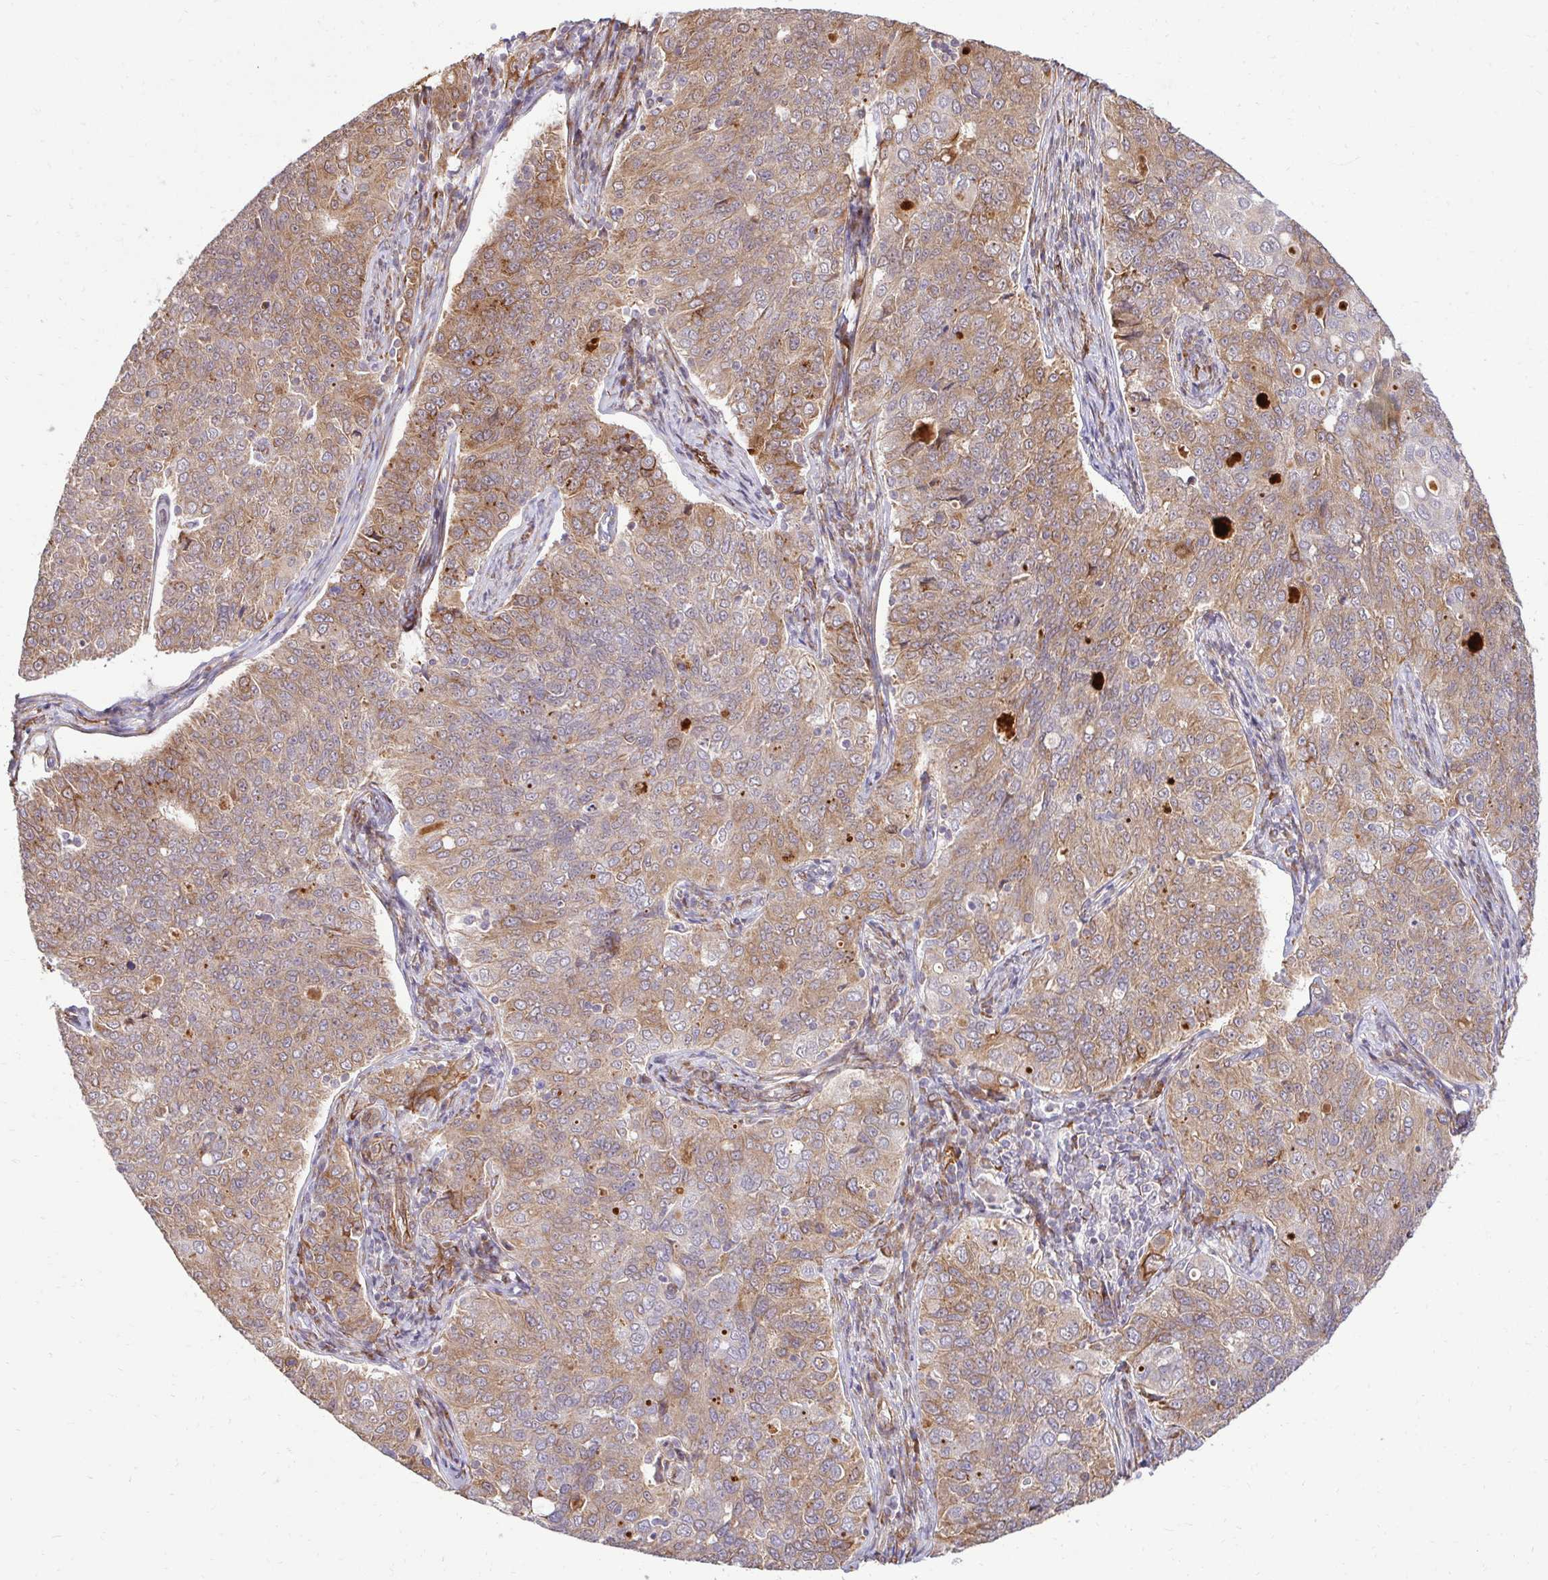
{"staining": {"intensity": "moderate", "quantity": "25%-75%", "location": "cytoplasmic/membranous"}, "tissue": "endometrial cancer", "cell_type": "Tumor cells", "image_type": "cancer", "snomed": [{"axis": "morphology", "description": "Adenocarcinoma, NOS"}, {"axis": "topography", "description": "Endometrium"}], "caption": "Moderate cytoplasmic/membranous expression for a protein is identified in about 25%-75% of tumor cells of endometrial cancer (adenocarcinoma) using immunohistochemistry (IHC).", "gene": "HPS1", "patient": {"sex": "female", "age": 43}}